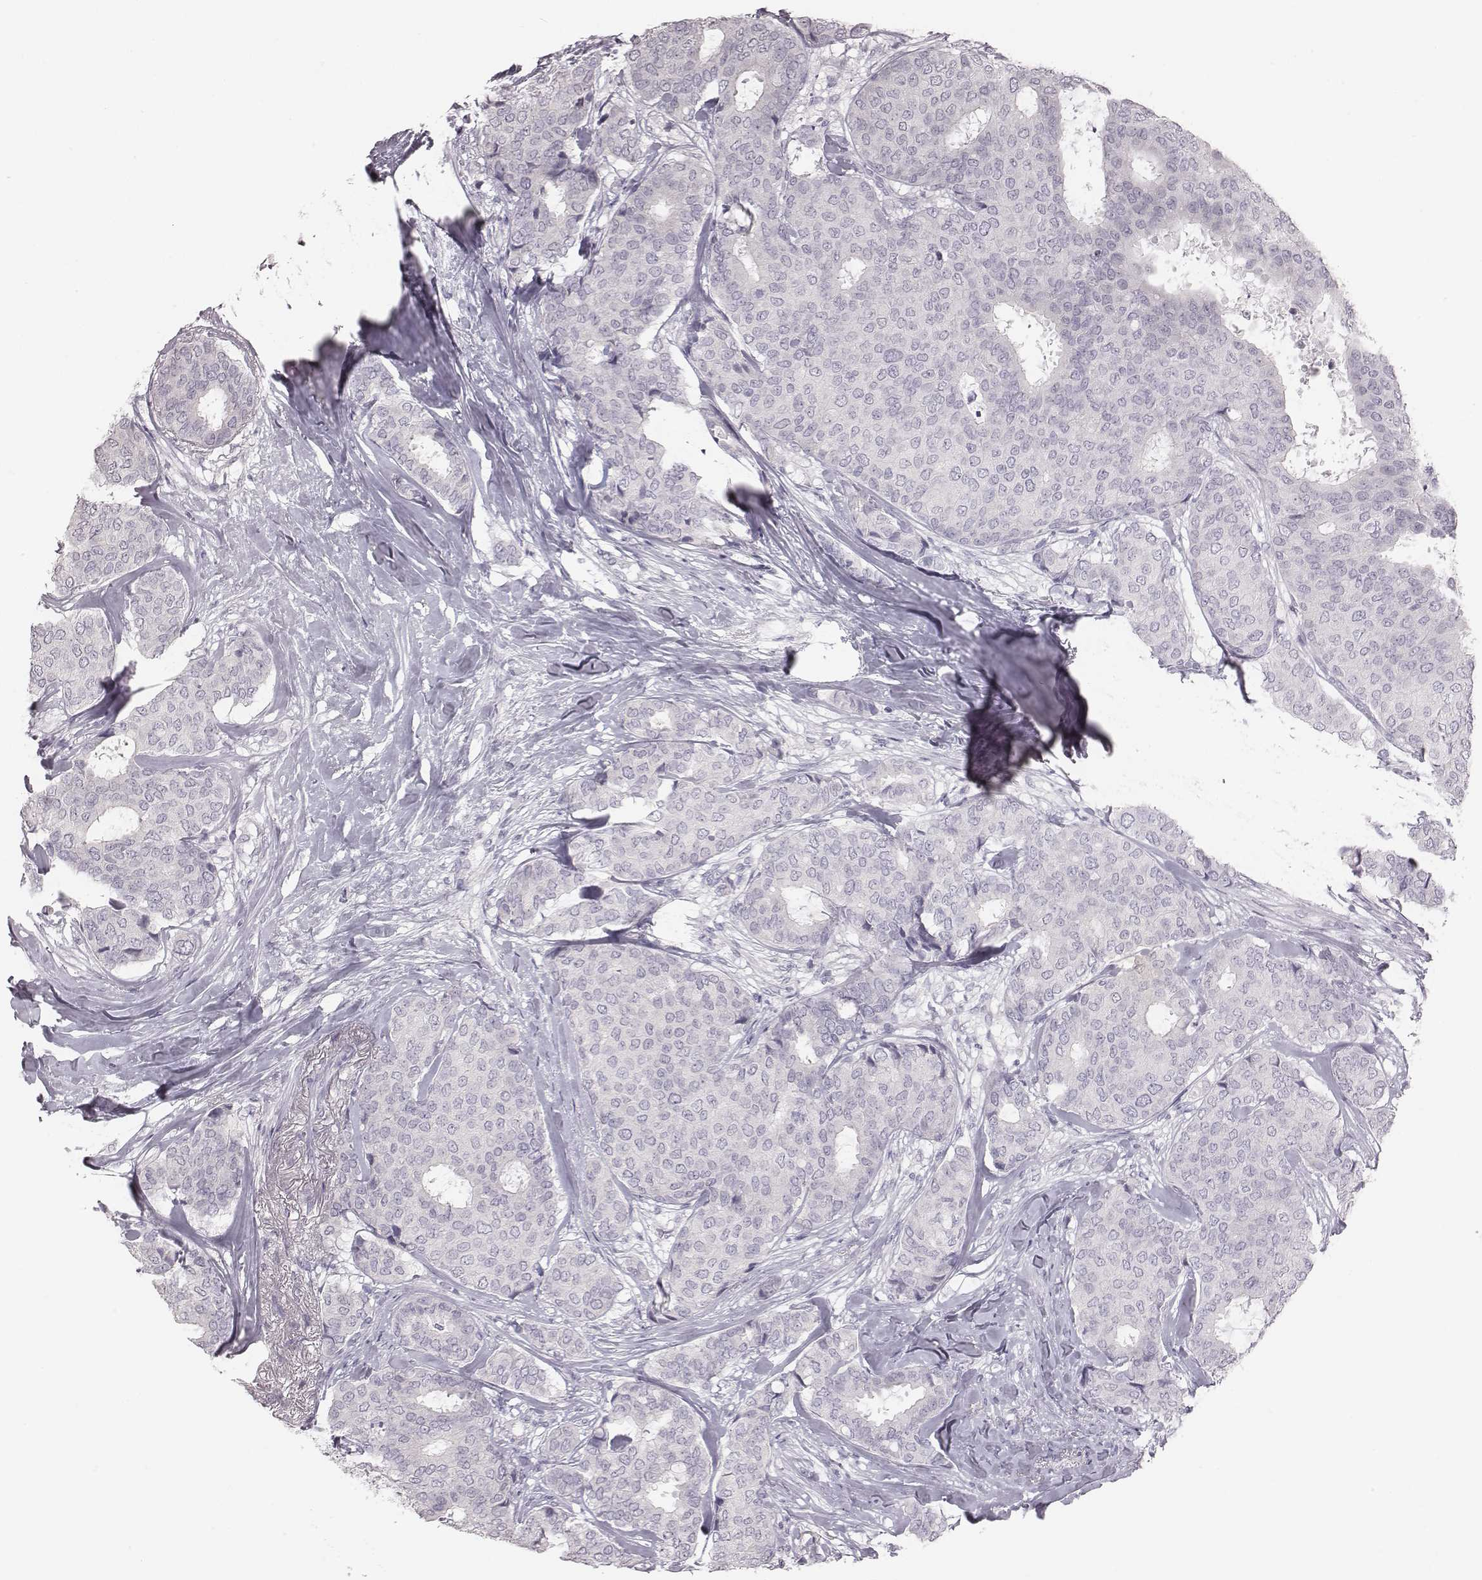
{"staining": {"intensity": "negative", "quantity": "none", "location": "none"}, "tissue": "breast cancer", "cell_type": "Tumor cells", "image_type": "cancer", "snomed": [{"axis": "morphology", "description": "Duct carcinoma"}, {"axis": "topography", "description": "Breast"}], "caption": "Immunohistochemistry micrograph of neoplastic tissue: breast cancer stained with DAB (3,3'-diaminobenzidine) reveals no significant protein staining in tumor cells. The staining is performed using DAB (3,3'-diaminobenzidine) brown chromogen with nuclei counter-stained in using hematoxylin.", "gene": "C6orf58", "patient": {"sex": "female", "age": 75}}